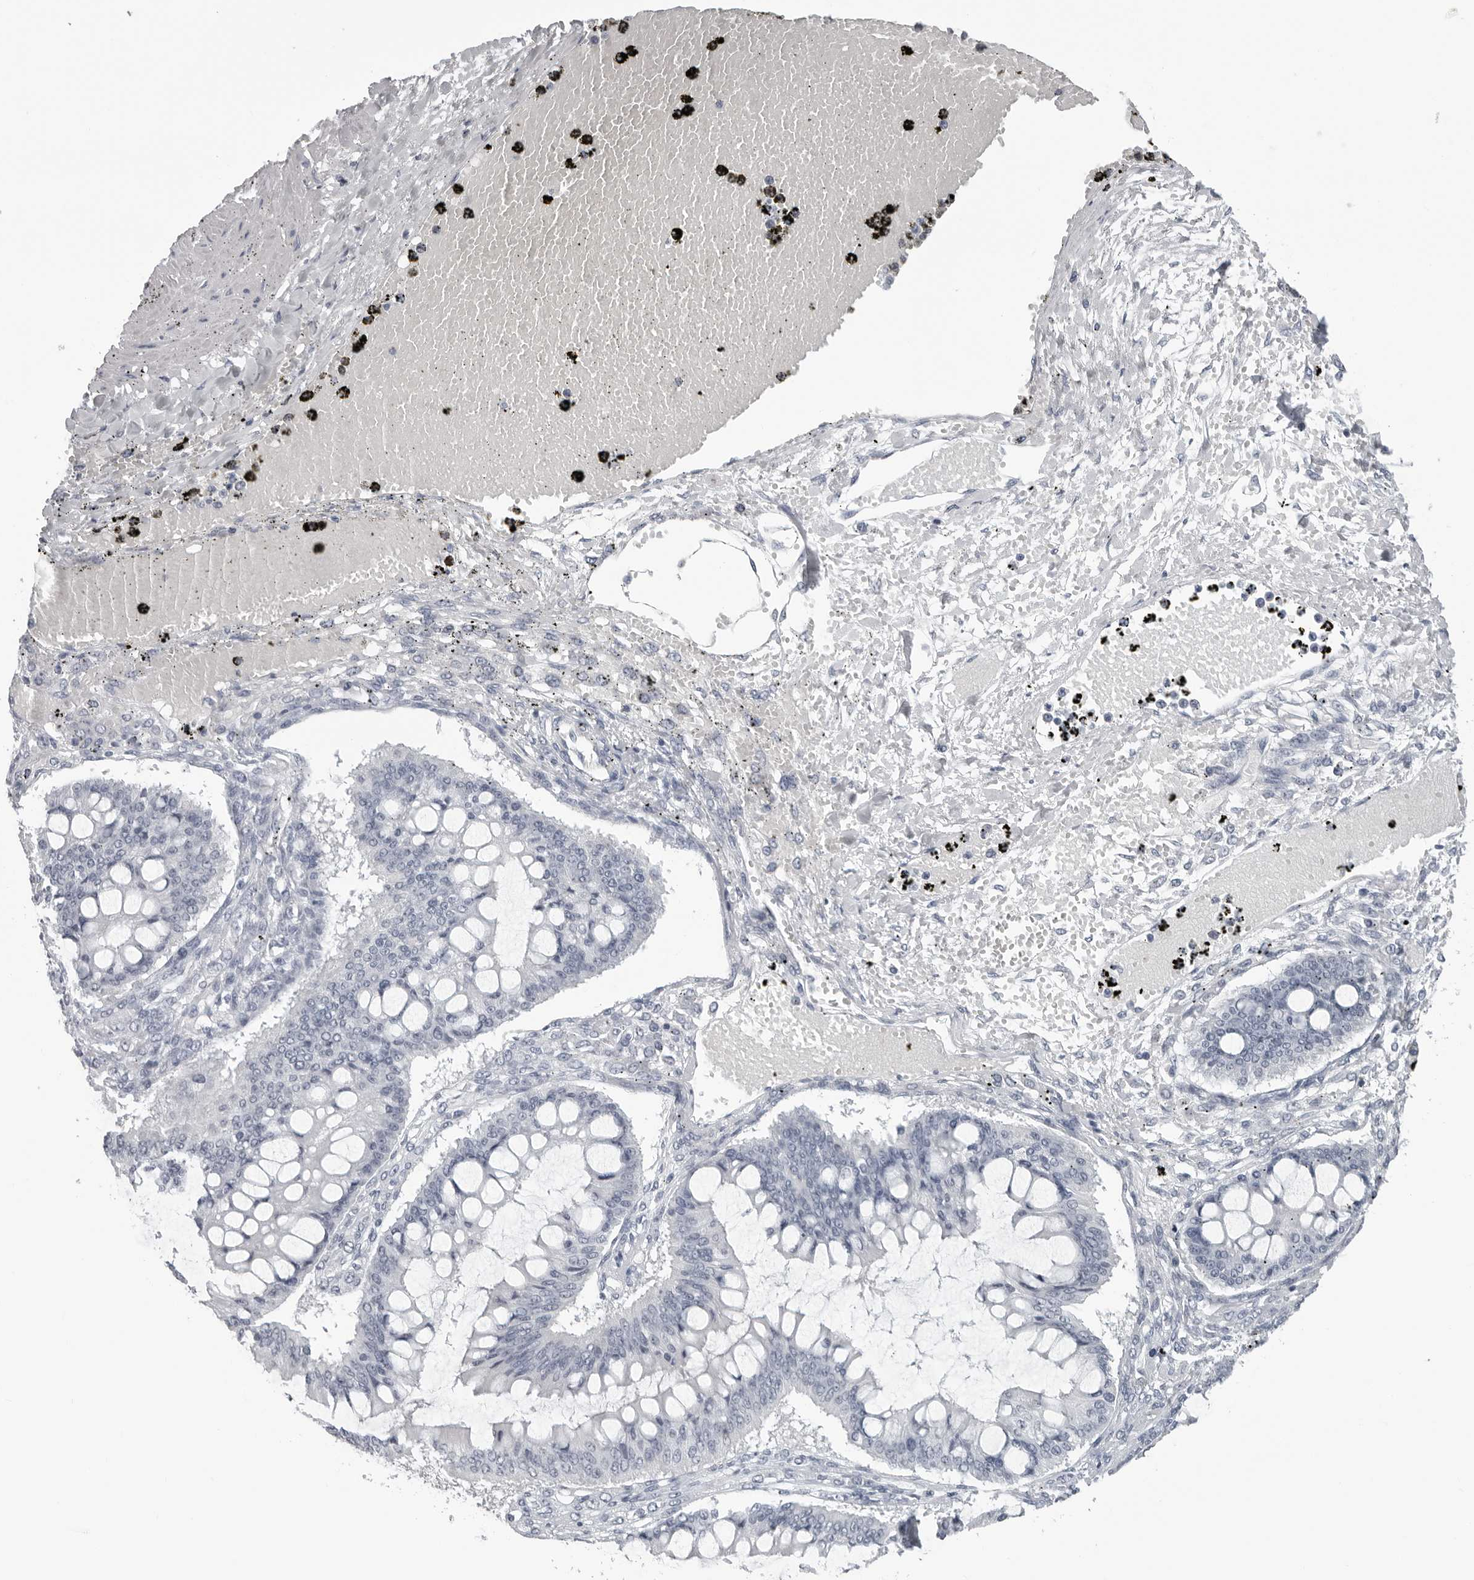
{"staining": {"intensity": "negative", "quantity": "none", "location": "none"}, "tissue": "ovarian cancer", "cell_type": "Tumor cells", "image_type": "cancer", "snomed": [{"axis": "morphology", "description": "Cystadenocarcinoma, mucinous, NOS"}, {"axis": "topography", "description": "Ovary"}], "caption": "Immunohistochemical staining of ovarian mucinous cystadenocarcinoma displays no significant staining in tumor cells.", "gene": "OPLAH", "patient": {"sex": "female", "age": 73}}